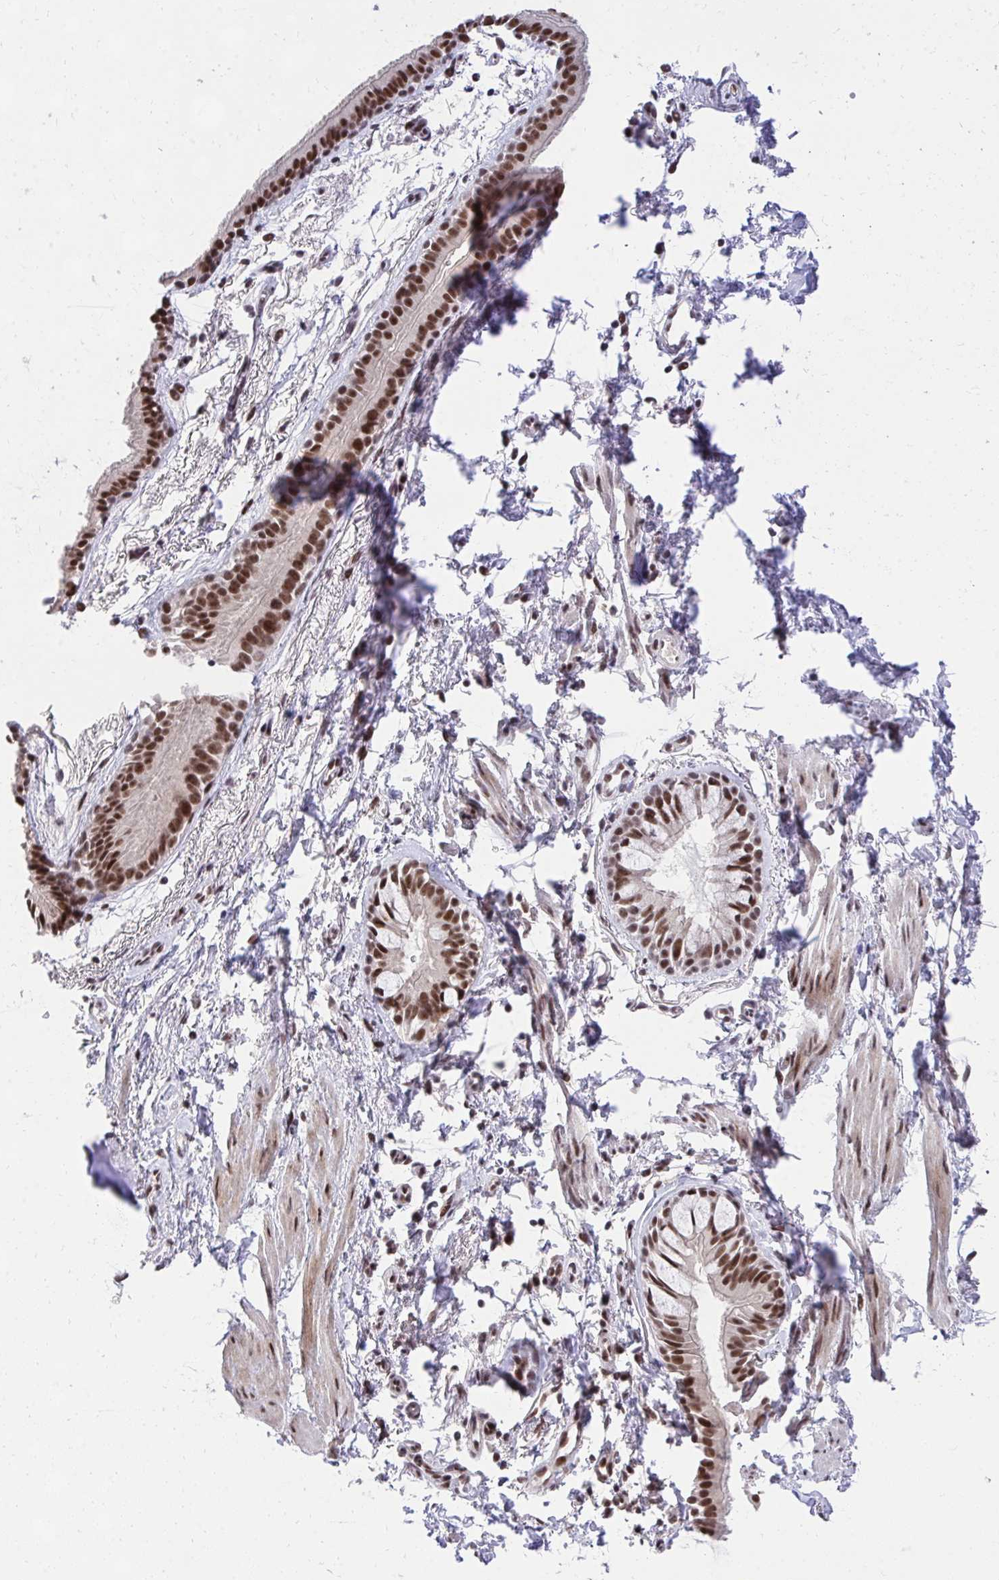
{"staining": {"intensity": "strong", "quantity": ">75%", "location": "nuclear"}, "tissue": "bronchus", "cell_type": "Respiratory epithelial cells", "image_type": "normal", "snomed": [{"axis": "morphology", "description": "Normal tissue, NOS"}, {"axis": "topography", "description": "Cartilage tissue"}, {"axis": "topography", "description": "Bronchus"}, {"axis": "topography", "description": "Peripheral nerve tissue"}], "caption": "The histopathology image demonstrates staining of normal bronchus, revealing strong nuclear protein expression (brown color) within respiratory epithelial cells. (Brightfield microscopy of DAB IHC at high magnification).", "gene": "SYNE4", "patient": {"sex": "female", "age": 59}}